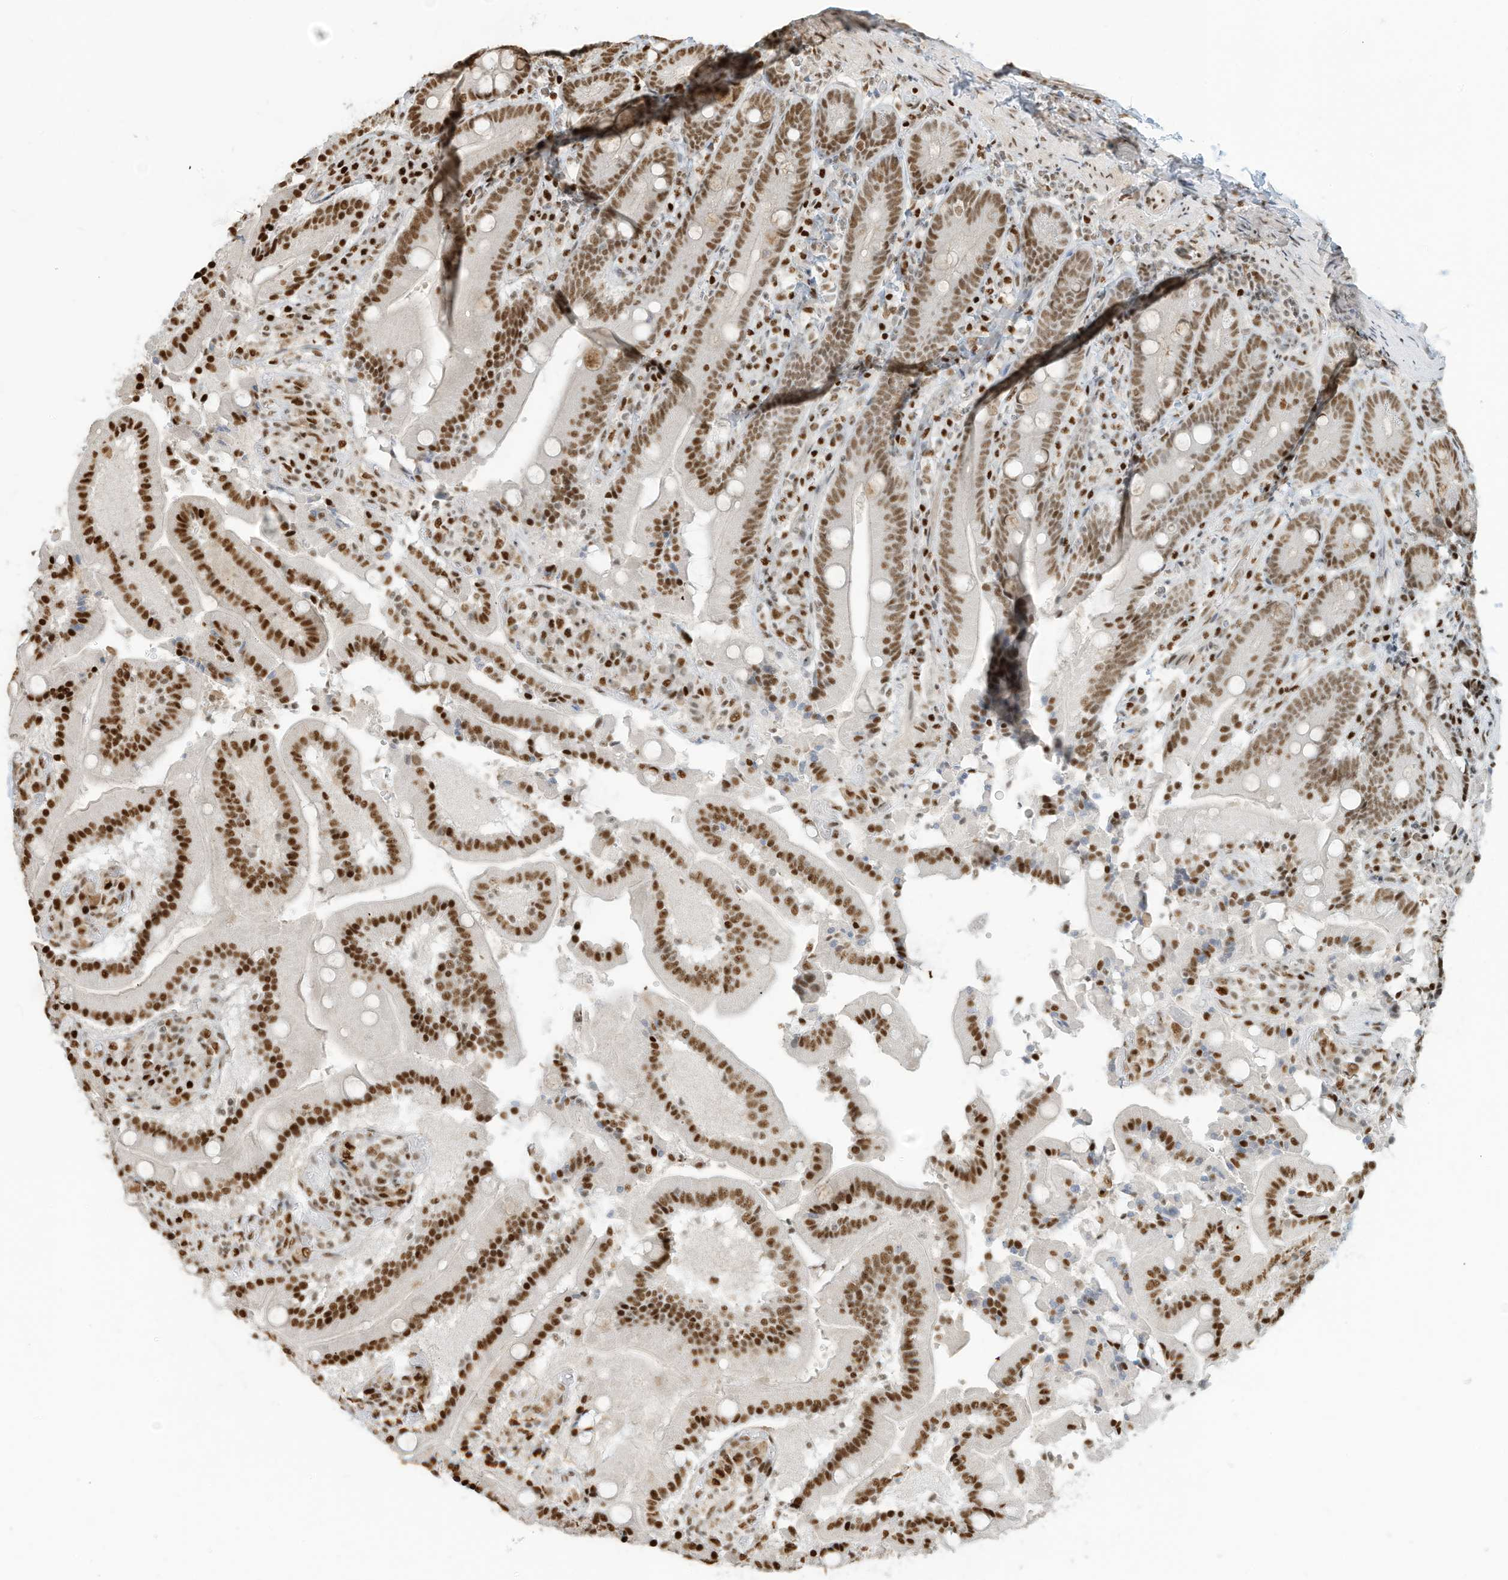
{"staining": {"intensity": "moderate", "quantity": ">75%", "location": "nuclear"}, "tissue": "duodenum", "cell_type": "Glandular cells", "image_type": "normal", "snomed": [{"axis": "morphology", "description": "Normal tissue, NOS"}, {"axis": "topography", "description": "Duodenum"}], "caption": "Protein expression analysis of normal human duodenum reveals moderate nuclear positivity in about >75% of glandular cells. (Brightfield microscopy of DAB IHC at high magnification).", "gene": "SAMD15", "patient": {"sex": "female", "age": 62}}